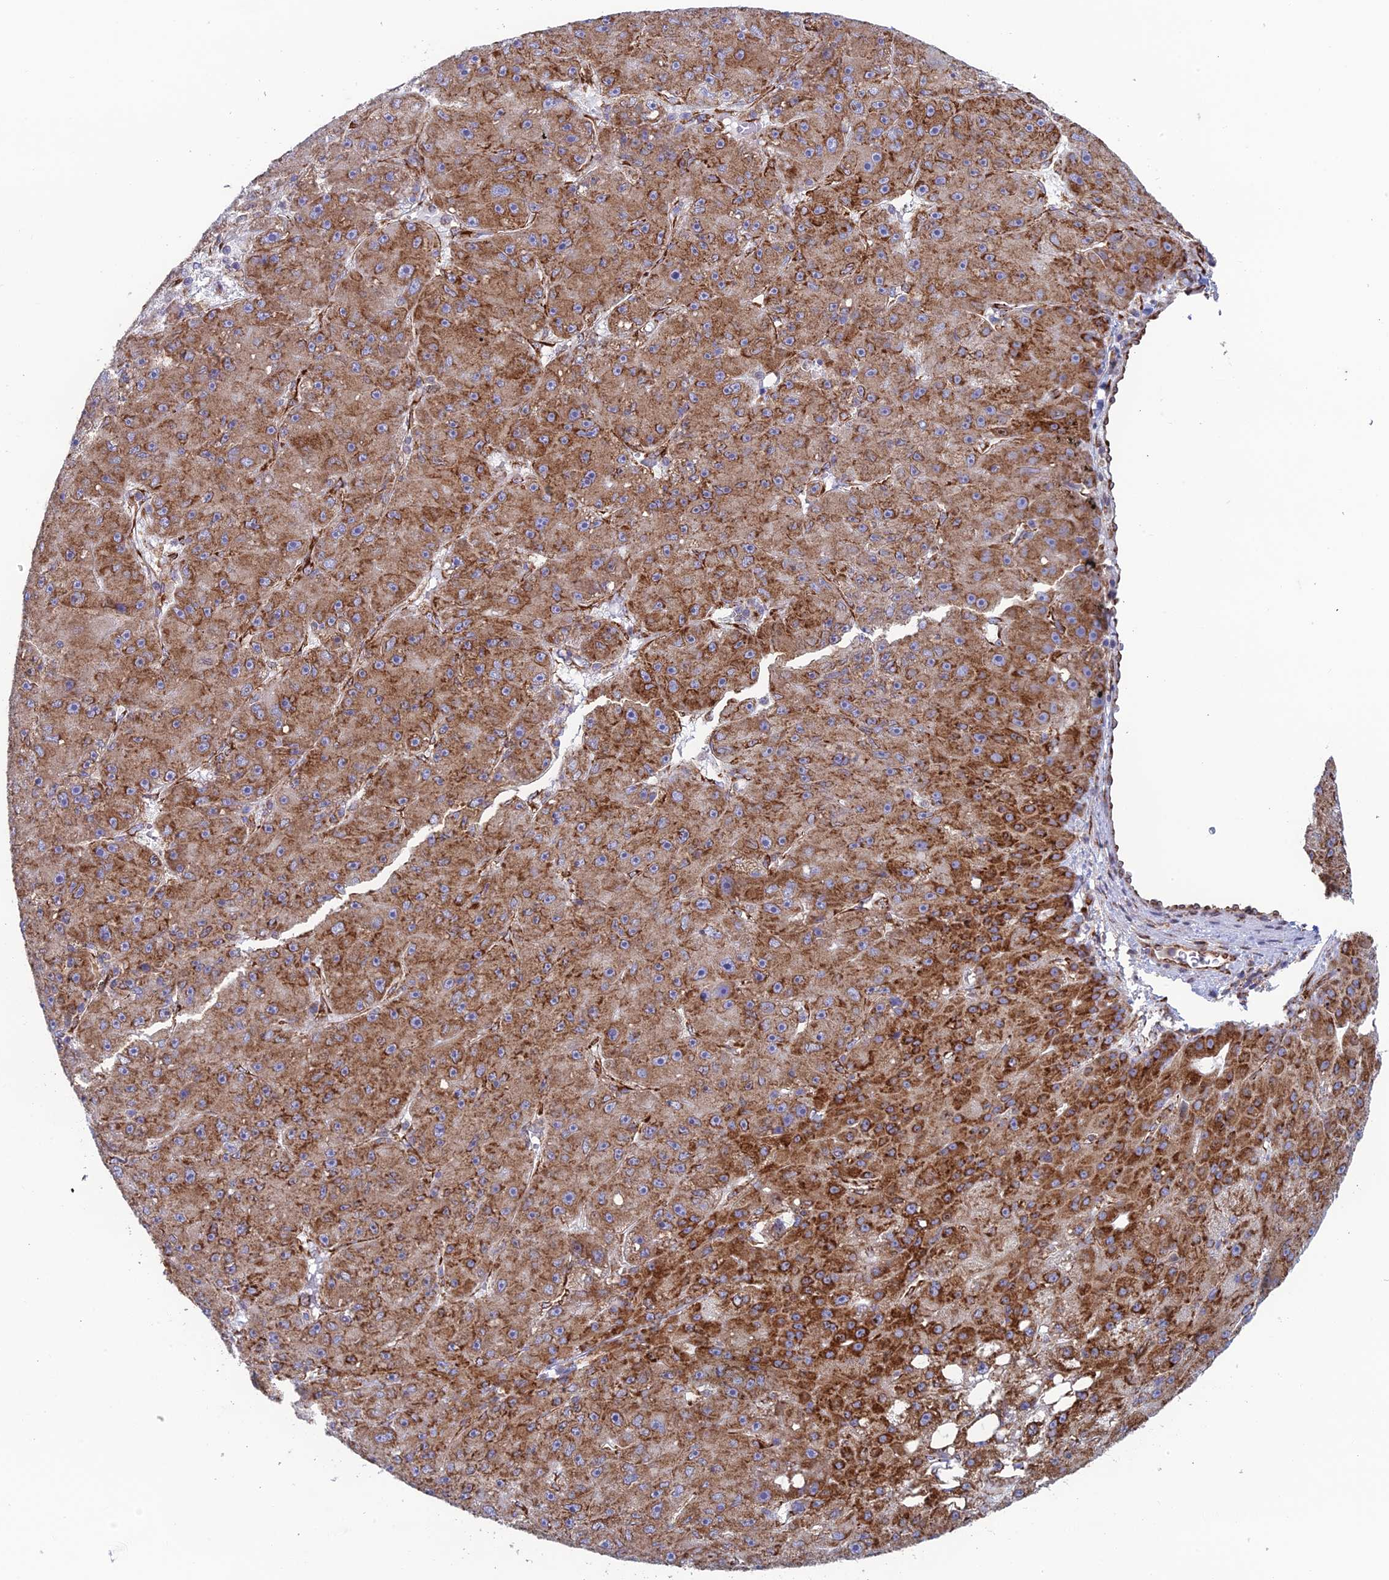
{"staining": {"intensity": "strong", "quantity": "25%-75%", "location": "cytoplasmic/membranous"}, "tissue": "liver cancer", "cell_type": "Tumor cells", "image_type": "cancer", "snomed": [{"axis": "morphology", "description": "Carcinoma, Hepatocellular, NOS"}, {"axis": "topography", "description": "Liver"}], "caption": "A histopathology image showing strong cytoplasmic/membranous positivity in approximately 25%-75% of tumor cells in liver cancer, as visualized by brown immunohistochemical staining.", "gene": "CCDC69", "patient": {"sex": "male", "age": 67}}